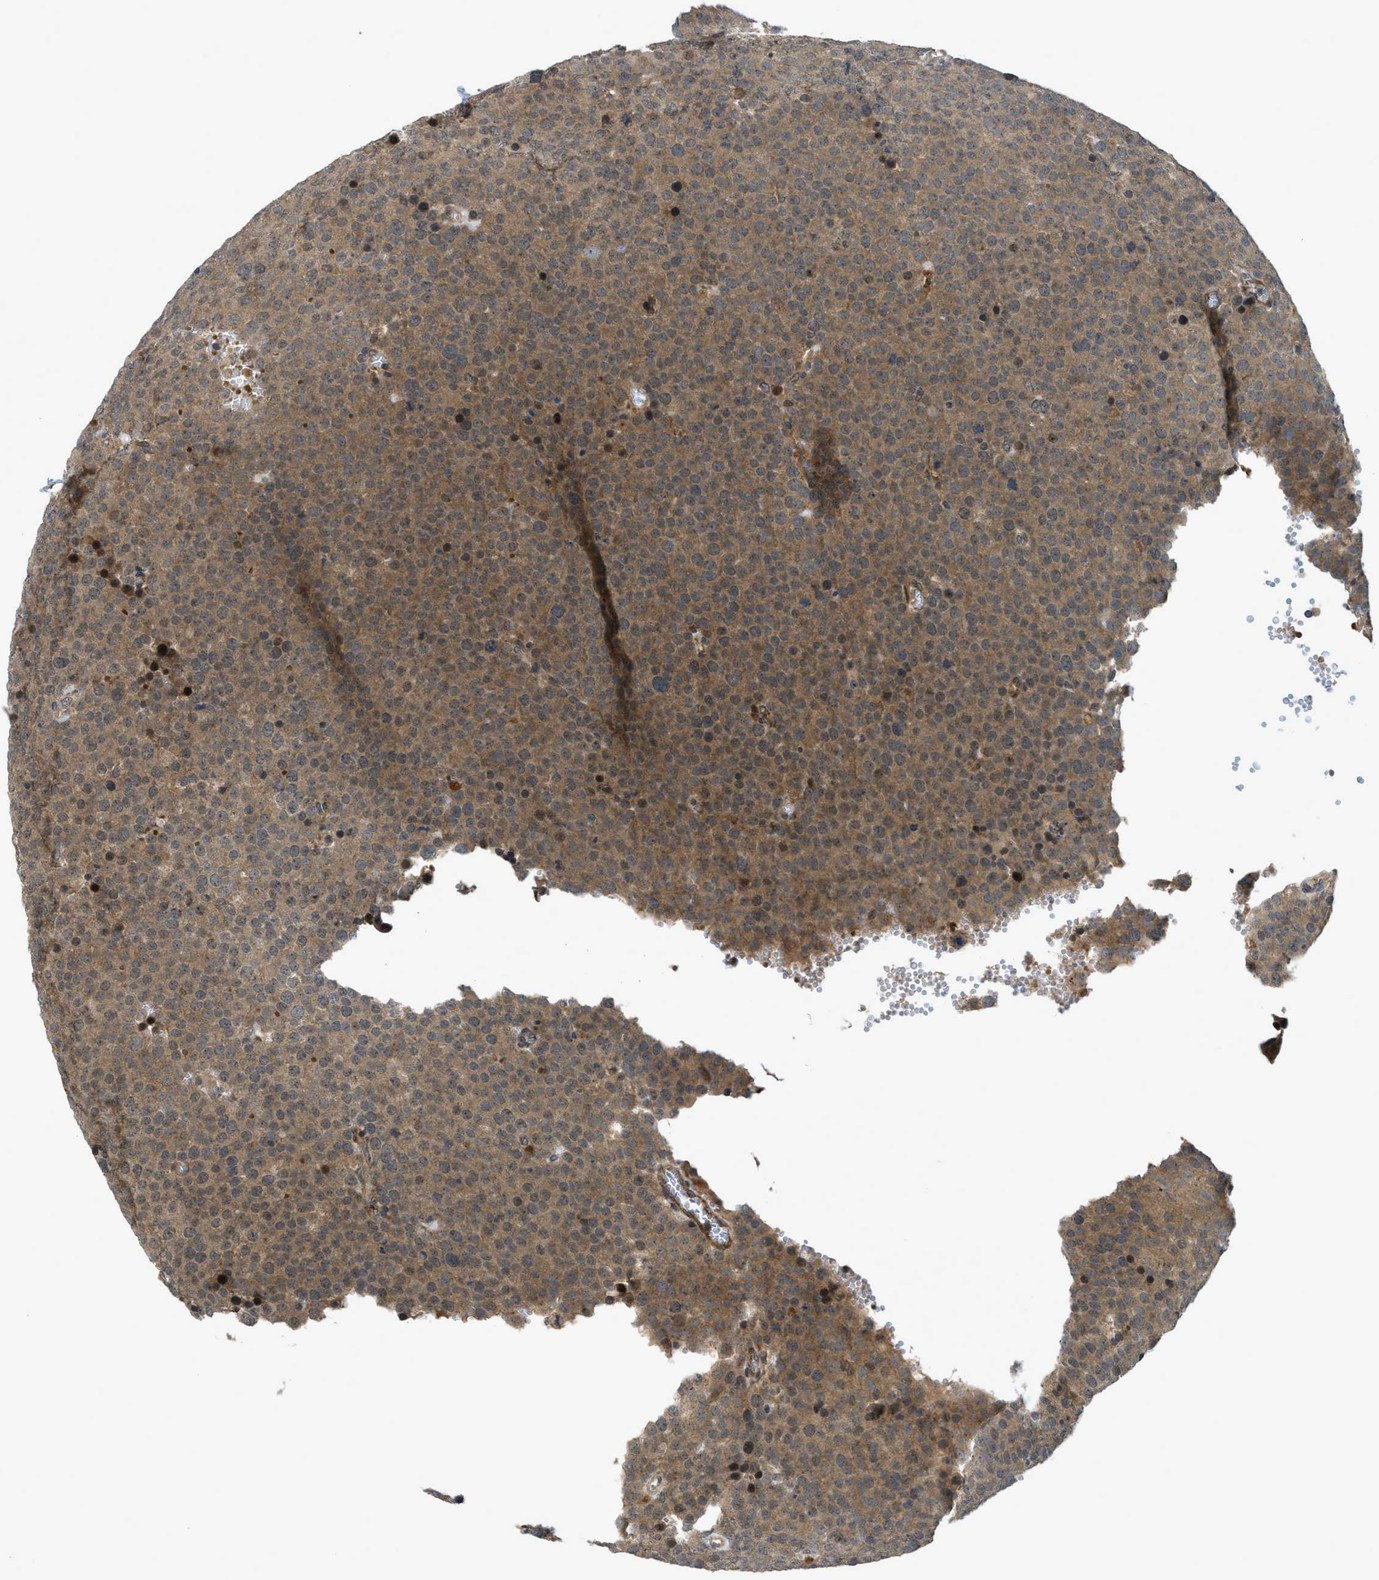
{"staining": {"intensity": "moderate", "quantity": ">75%", "location": "cytoplasmic/membranous"}, "tissue": "testis cancer", "cell_type": "Tumor cells", "image_type": "cancer", "snomed": [{"axis": "morphology", "description": "Normal tissue, NOS"}, {"axis": "morphology", "description": "Seminoma, NOS"}, {"axis": "topography", "description": "Testis"}], "caption": "About >75% of tumor cells in human testis cancer display moderate cytoplasmic/membranous protein expression as visualized by brown immunohistochemical staining.", "gene": "DNAJC28", "patient": {"sex": "male", "age": 71}}